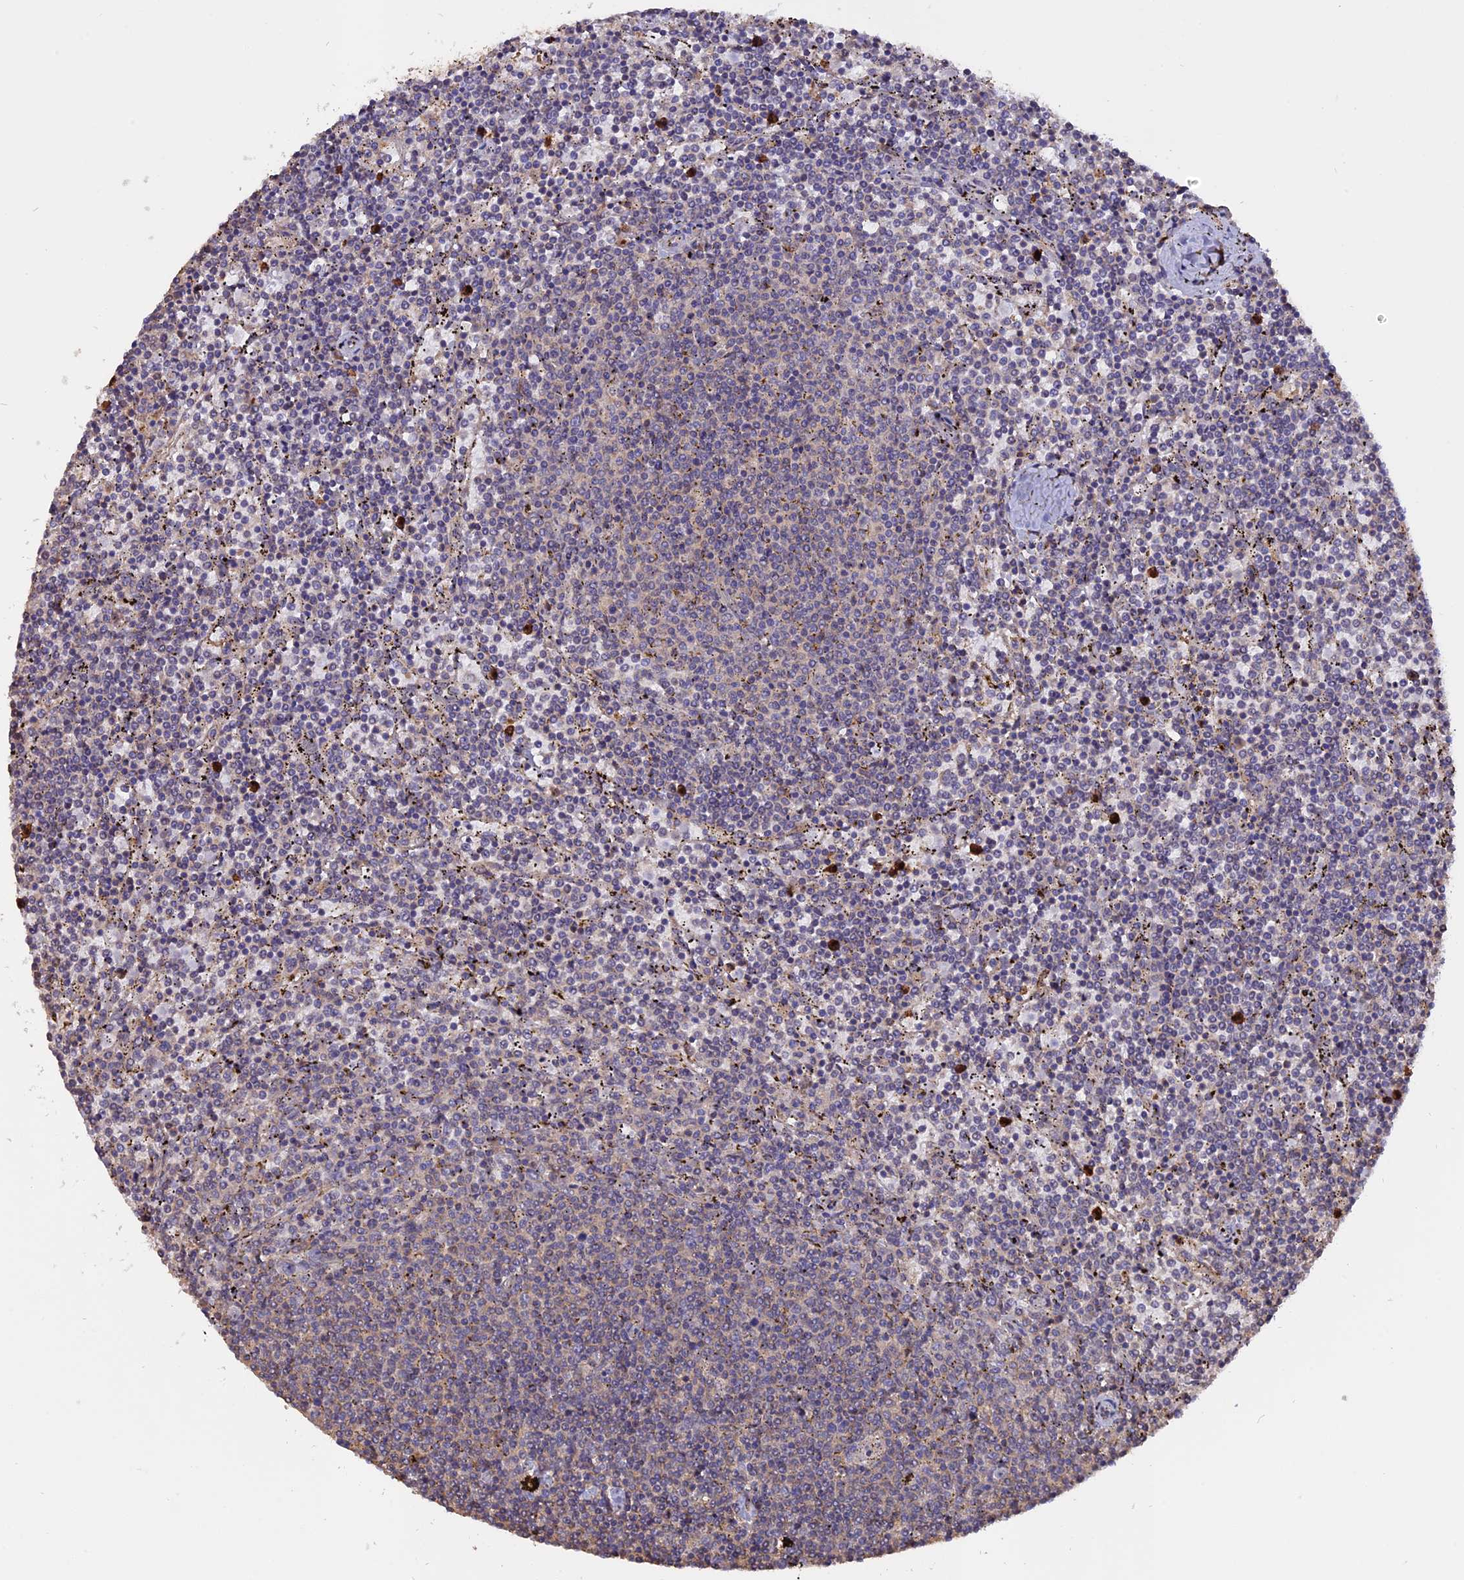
{"staining": {"intensity": "negative", "quantity": "none", "location": "none"}, "tissue": "lymphoma", "cell_type": "Tumor cells", "image_type": "cancer", "snomed": [{"axis": "morphology", "description": "Malignant lymphoma, non-Hodgkin's type, Low grade"}, {"axis": "topography", "description": "Spleen"}], "caption": "Immunohistochemical staining of human low-grade malignant lymphoma, non-Hodgkin's type demonstrates no significant expression in tumor cells. (Stains: DAB (3,3'-diaminobenzidine) immunohistochemistry (IHC) with hematoxylin counter stain, Microscopy: brightfield microscopy at high magnification).", "gene": "CARMIL2", "patient": {"sex": "female", "age": 50}}